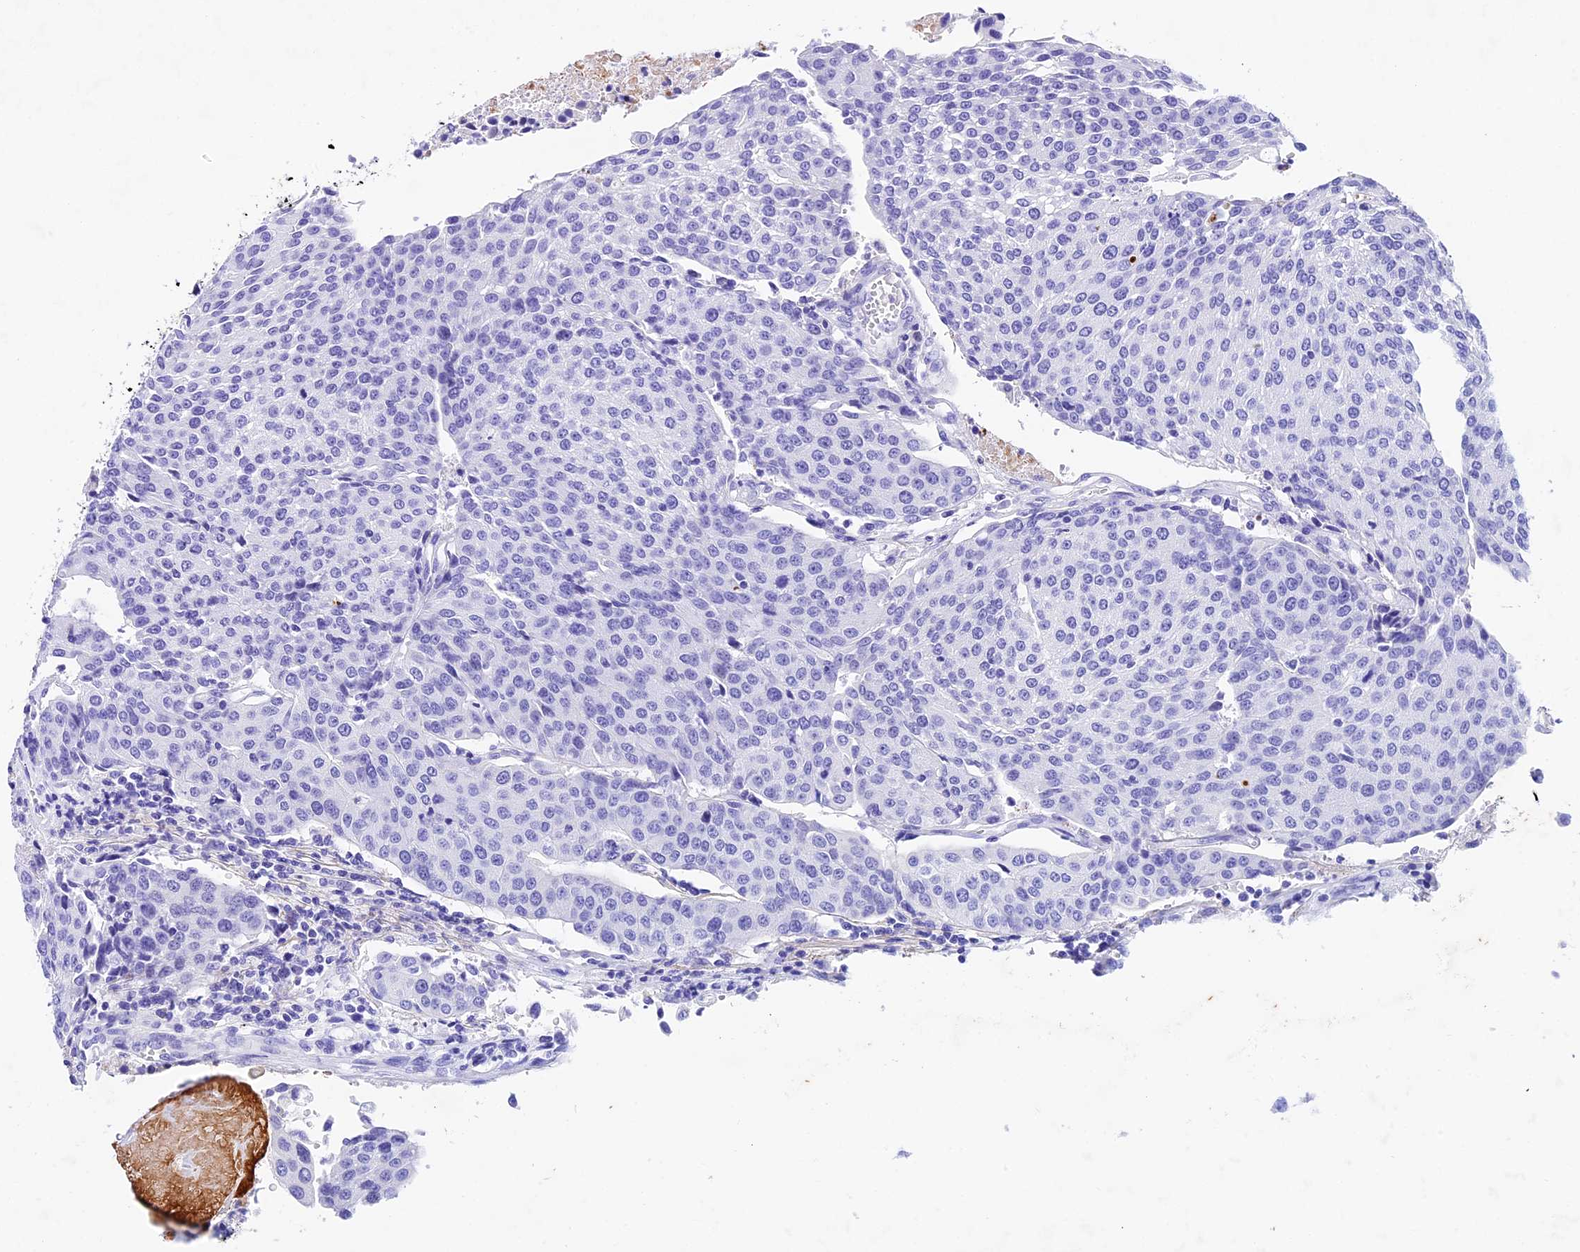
{"staining": {"intensity": "negative", "quantity": "none", "location": "none"}, "tissue": "urothelial cancer", "cell_type": "Tumor cells", "image_type": "cancer", "snomed": [{"axis": "morphology", "description": "Urothelial carcinoma, High grade"}, {"axis": "topography", "description": "Urinary bladder"}], "caption": "The image displays no significant staining in tumor cells of high-grade urothelial carcinoma.", "gene": "PSG11", "patient": {"sex": "female", "age": 85}}